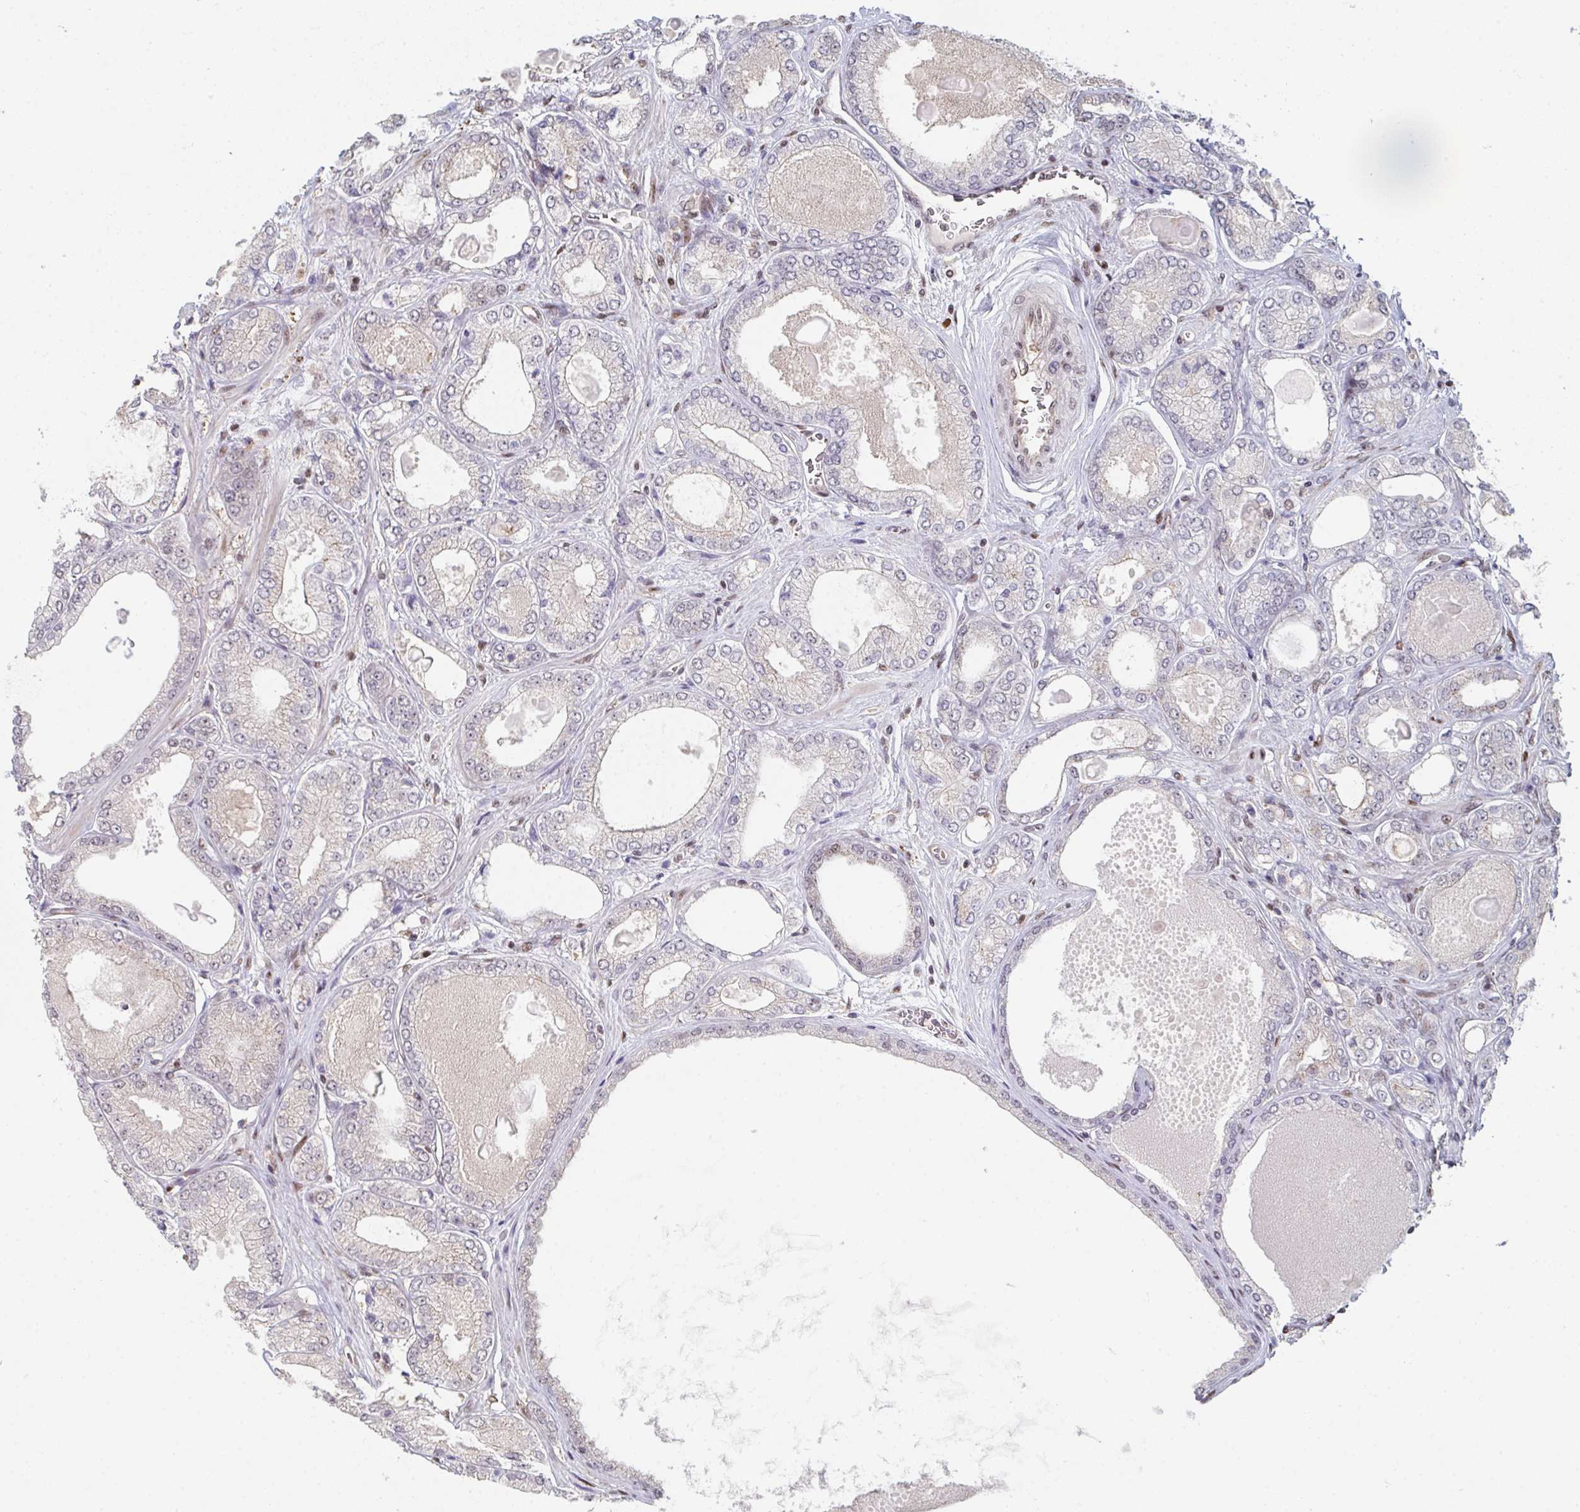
{"staining": {"intensity": "negative", "quantity": "none", "location": "none"}, "tissue": "prostate cancer", "cell_type": "Tumor cells", "image_type": "cancer", "snomed": [{"axis": "morphology", "description": "Adenocarcinoma, High grade"}, {"axis": "topography", "description": "Prostate"}], "caption": "This is an immunohistochemistry histopathology image of prostate high-grade adenocarcinoma. There is no positivity in tumor cells.", "gene": "ACD", "patient": {"sex": "male", "age": 68}}